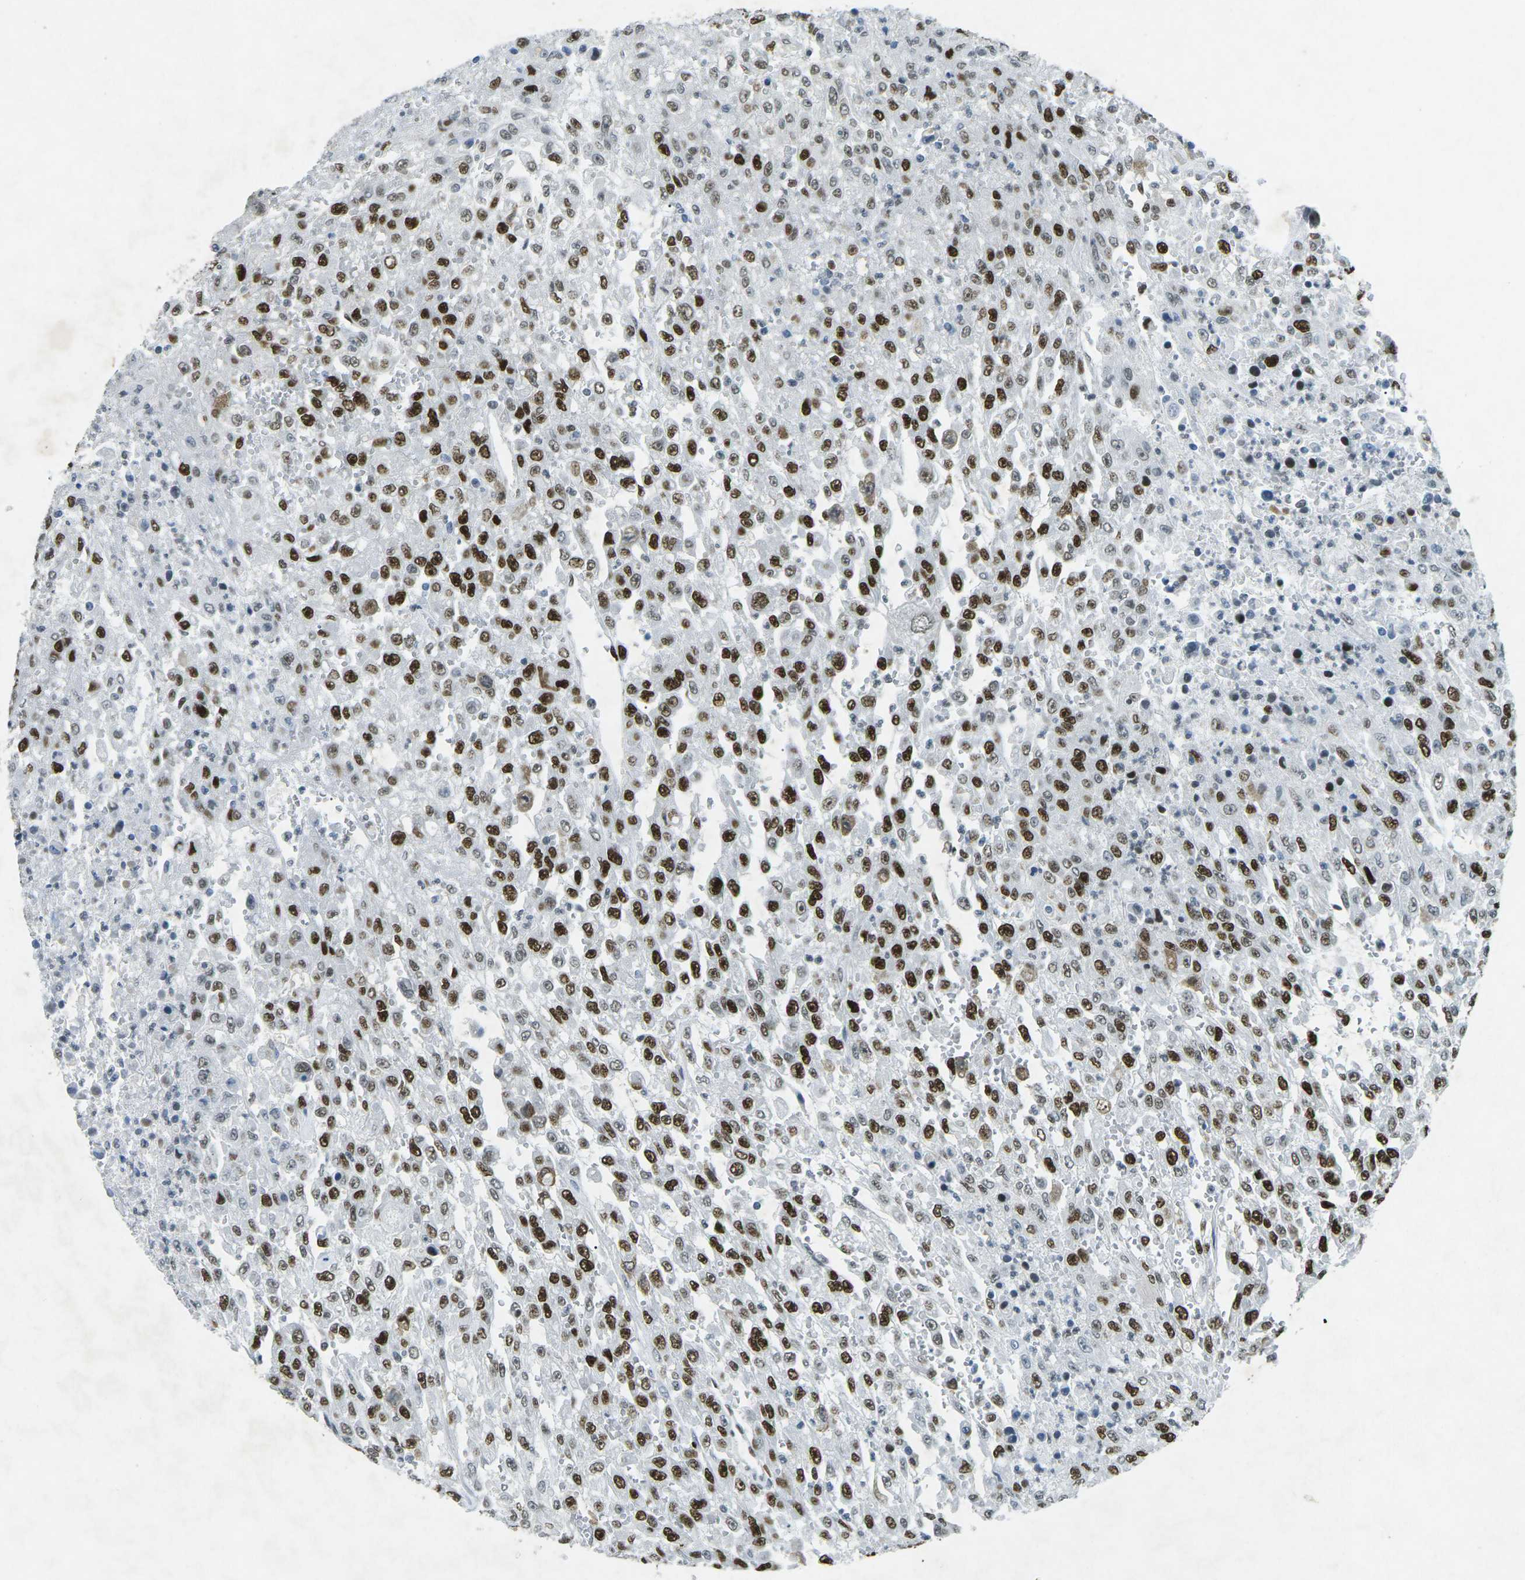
{"staining": {"intensity": "strong", "quantity": ">75%", "location": "nuclear"}, "tissue": "urothelial cancer", "cell_type": "Tumor cells", "image_type": "cancer", "snomed": [{"axis": "morphology", "description": "Urothelial carcinoma, High grade"}, {"axis": "topography", "description": "Urinary bladder"}], "caption": "The image demonstrates staining of urothelial cancer, revealing strong nuclear protein positivity (brown color) within tumor cells. (IHC, brightfield microscopy, high magnification).", "gene": "RB1", "patient": {"sex": "male", "age": 46}}